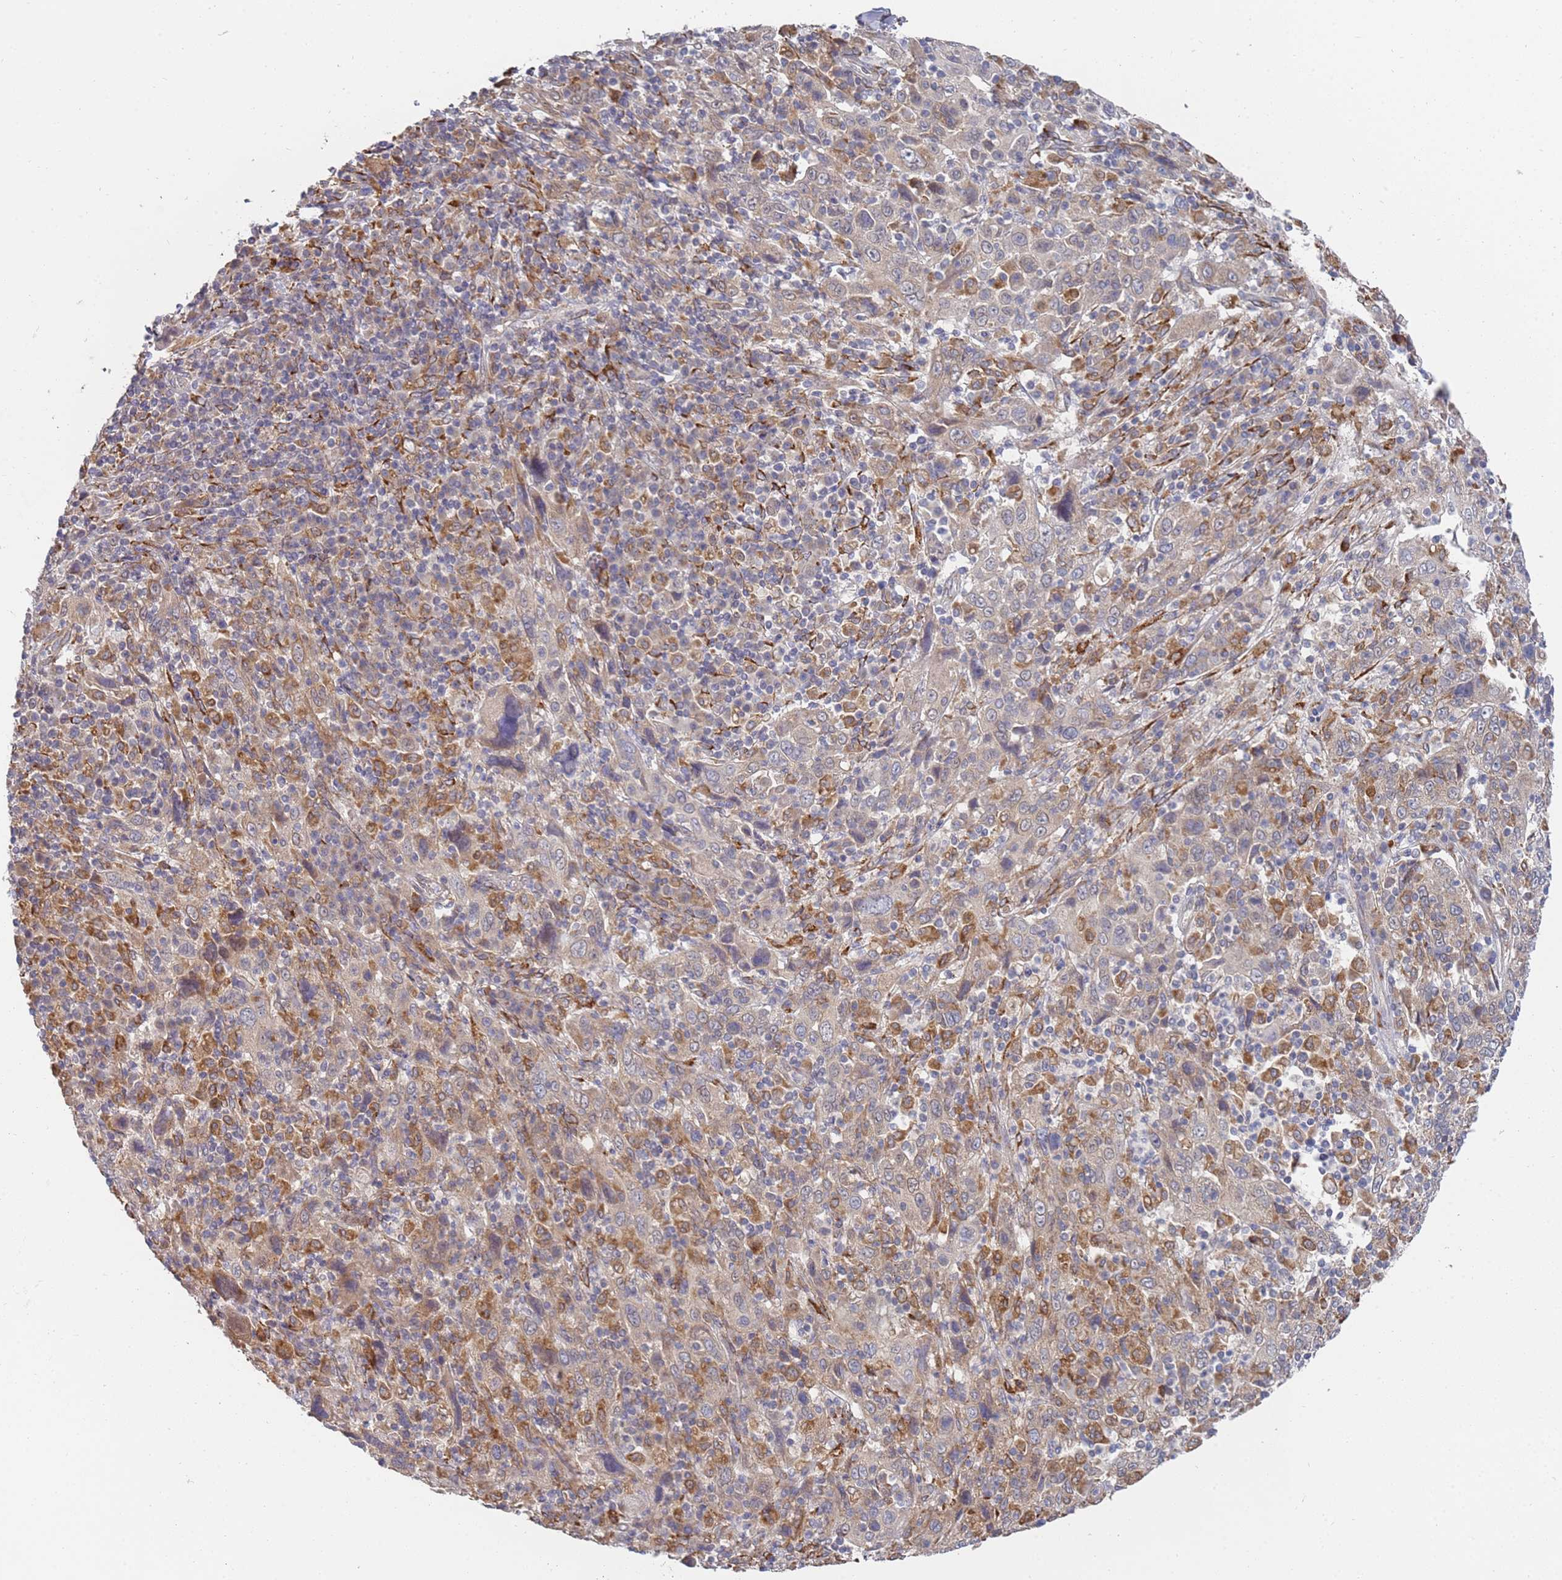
{"staining": {"intensity": "weak", "quantity": "25%-75%", "location": "cytoplasmic/membranous"}, "tissue": "cervical cancer", "cell_type": "Tumor cells", "image_type": "cancer", "snomed": [{"axis": "morphology", "description": "Squamous cell carcinoma, NOS"}, {"axis": "topography", "description": "Cervix"}], "caption": "Cervical squamous cell carcinoma tissue shows weak cytoplasmic/membranous positivity in about 25%-75% of tumor cells", "gene": "VRK2", "patient": {"sex": "female", "age": 46}}